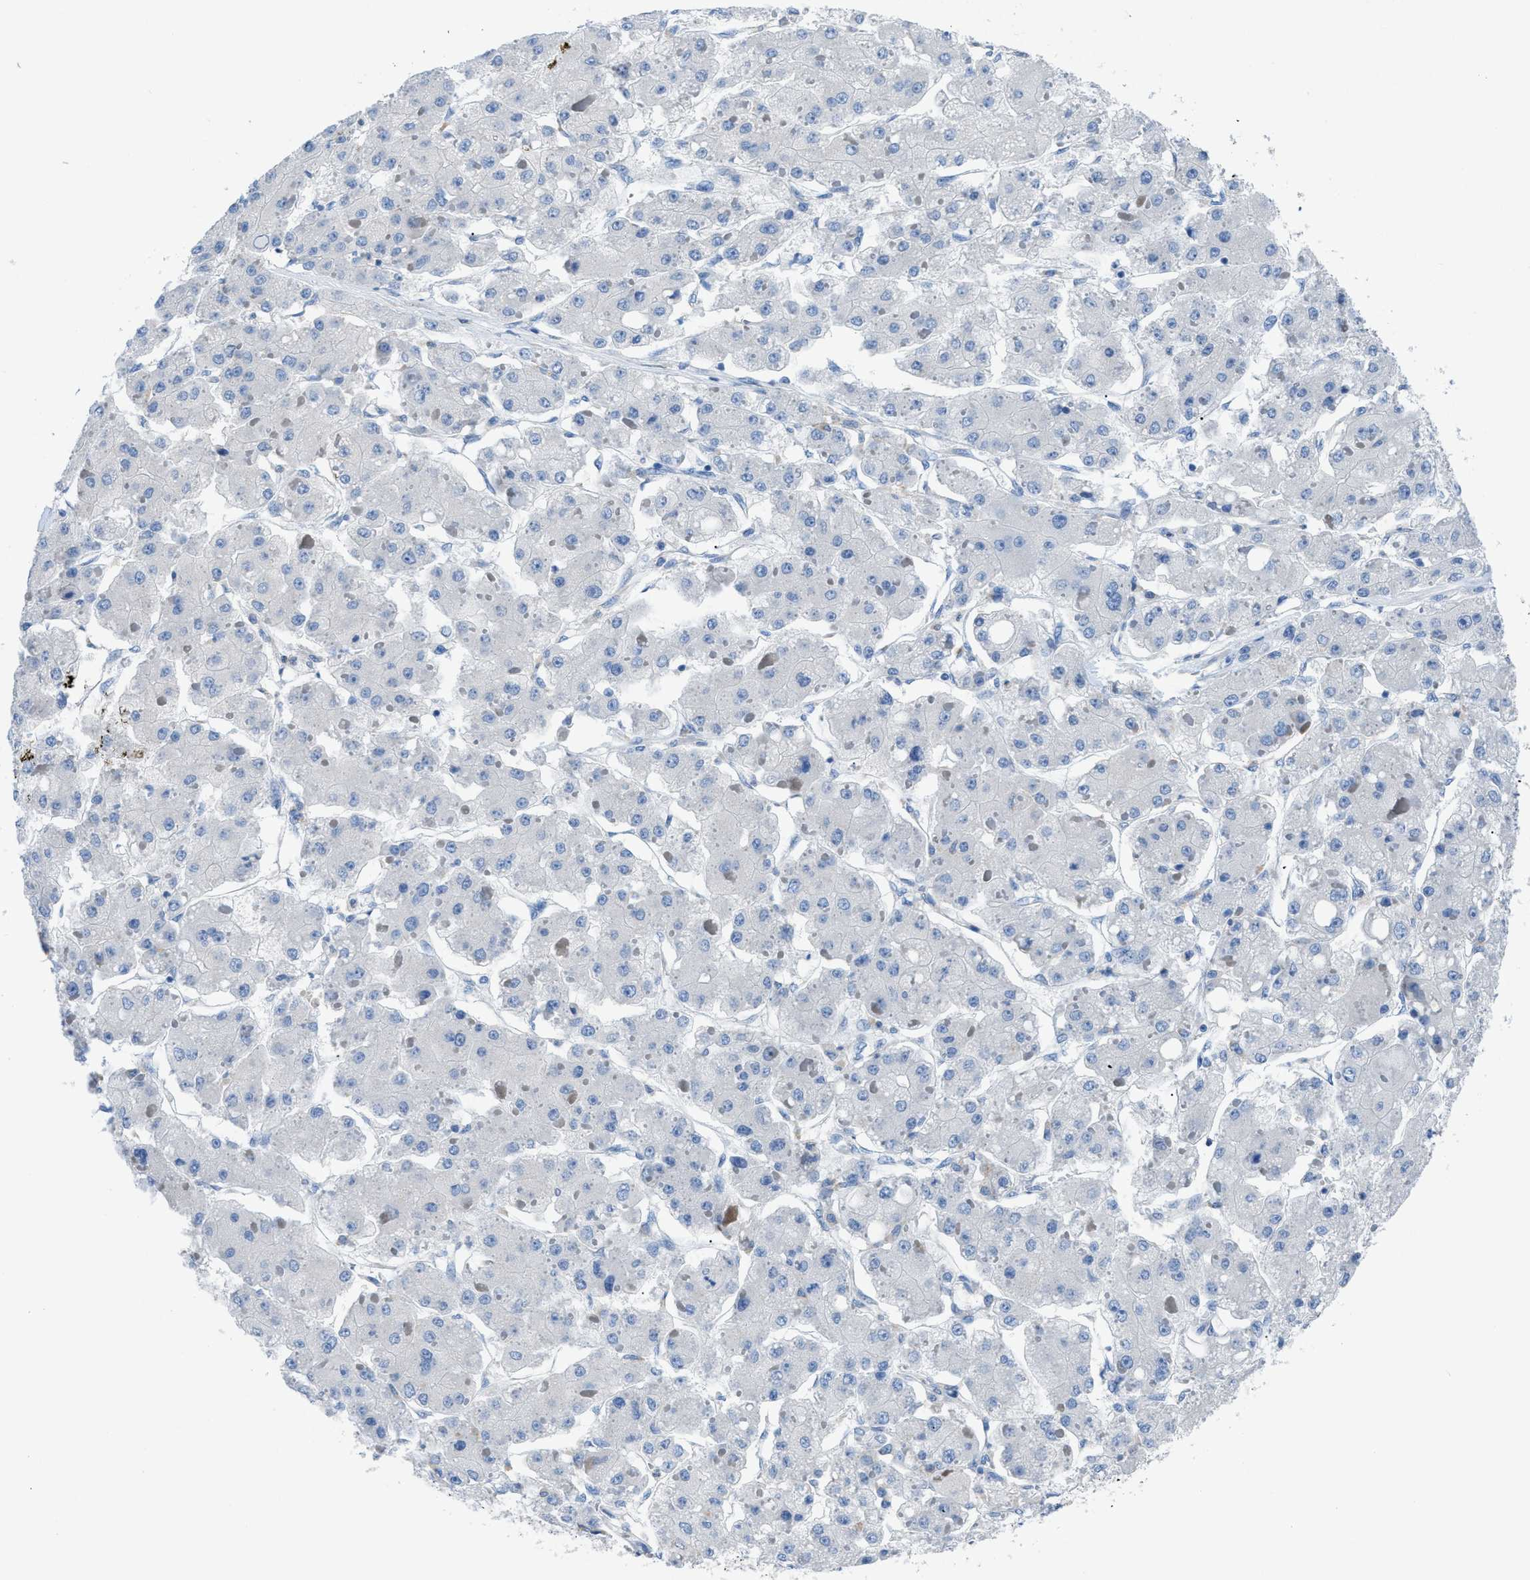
{"staining": {"intensity": "negative", "quantity": "none", "location": "none"}, "tissue": "liver cancer", "cell_type": "Tumor cells", "image_type": "cancer", "snomed": [{"axis": "morphology", "description": "Carcinoma, Hepatocellular, NOS"}, {"axis": "topography", "description": "Liver"}], "caption": "An immunohistochemistry image of liver cancer is shown. There is no staining in tumor cells of liver cancer.", "gene": "ITPR1", "patient": {"sex": "female", "age": 73}}